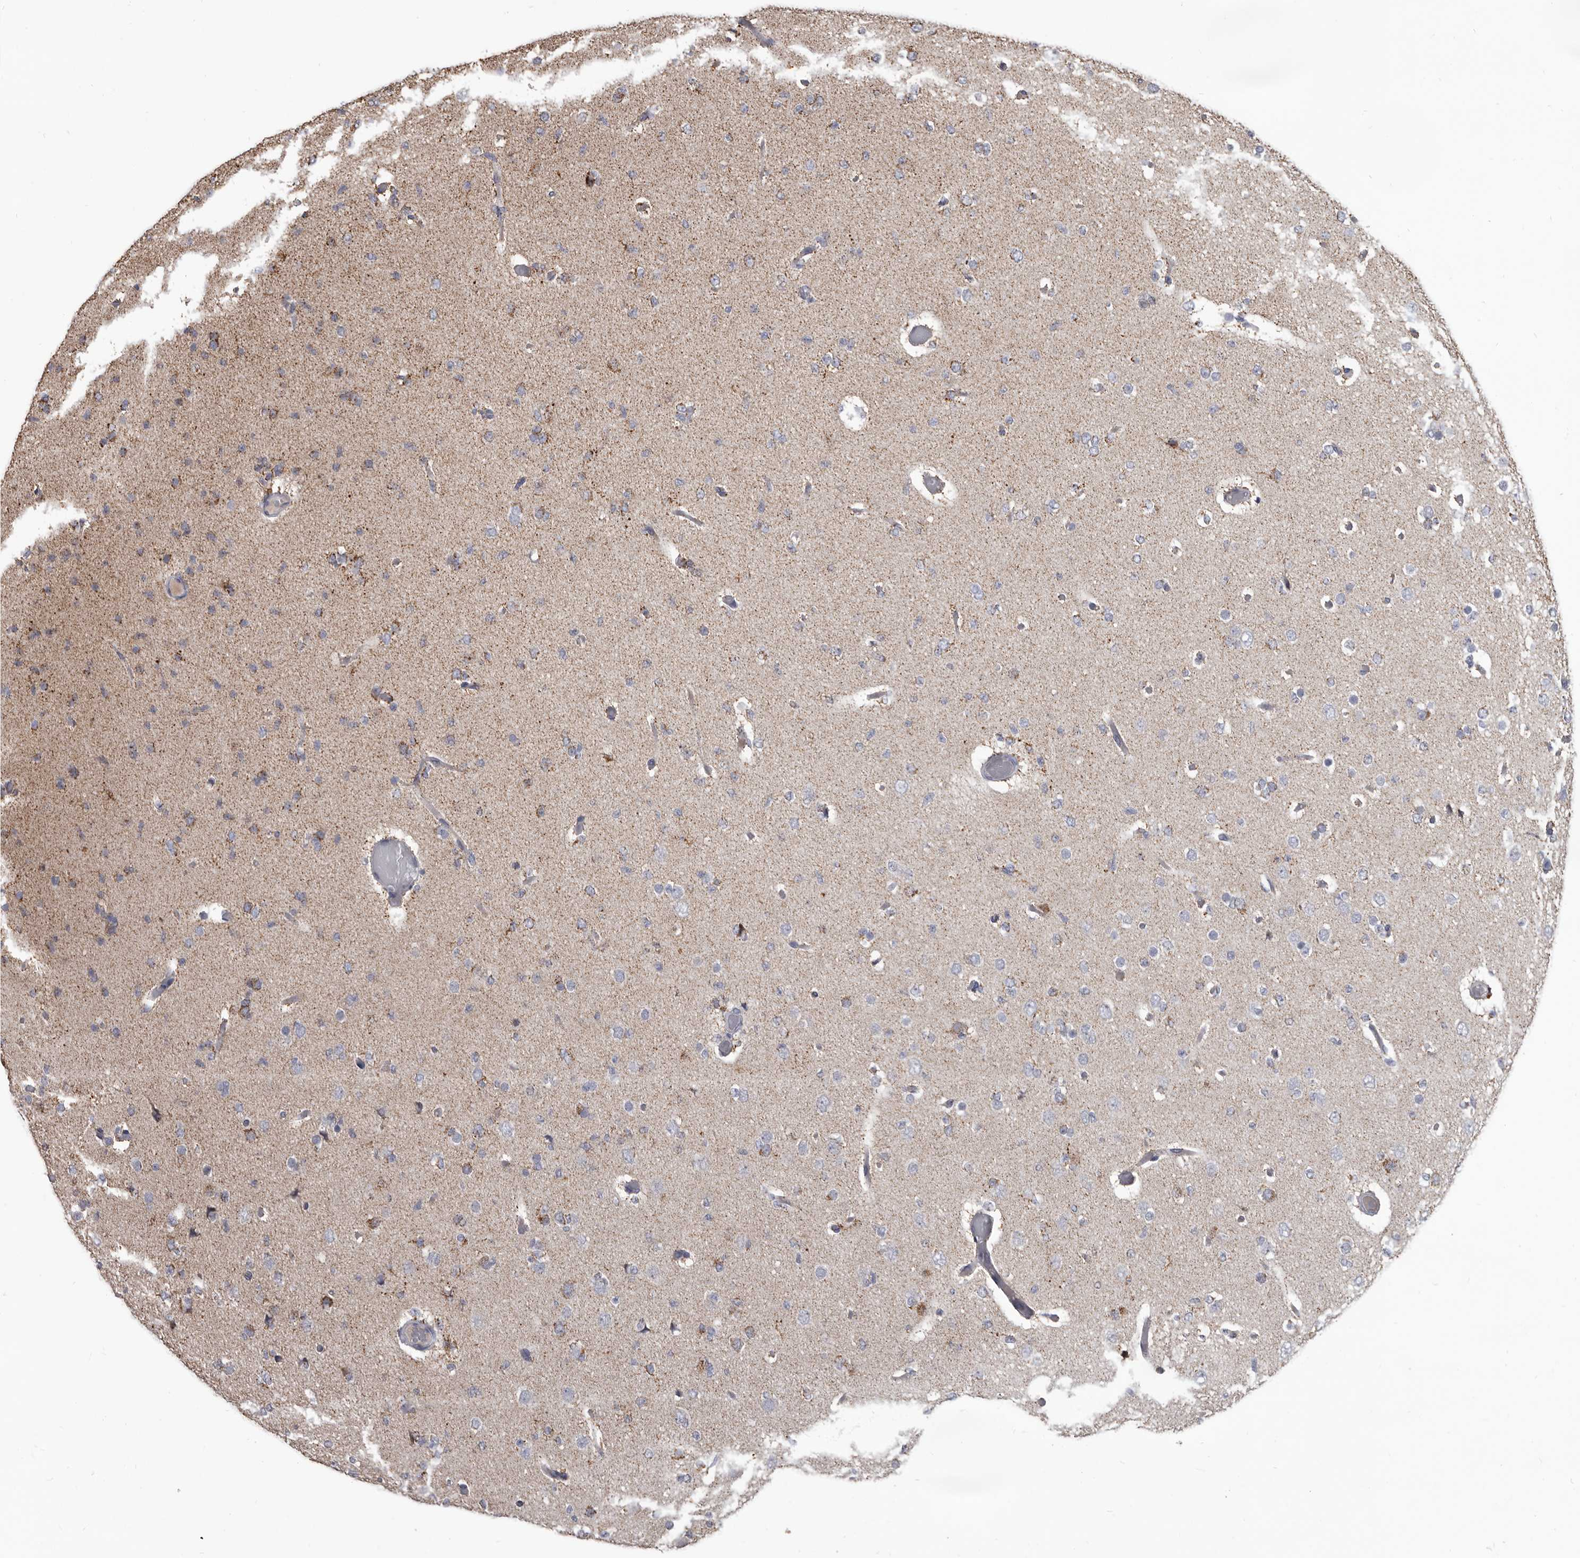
{"staining": {"intensity": "negative", "quantity": "none", "location": "none"}, "tissue": "glioma", "cell_type": "Tumor cells", "image_type": "cancer", "snomed": [{"axis": "morphology", "description": "Glioma, malignant, Low grade"}, {"axis": "topography", "description": "Brain"}], "caption": "The photomicrograph reveals no significant expression in tumor cells of glioma.", "gene": "ALDH5A1", "patient": {"sex": "female", "age": 22}}